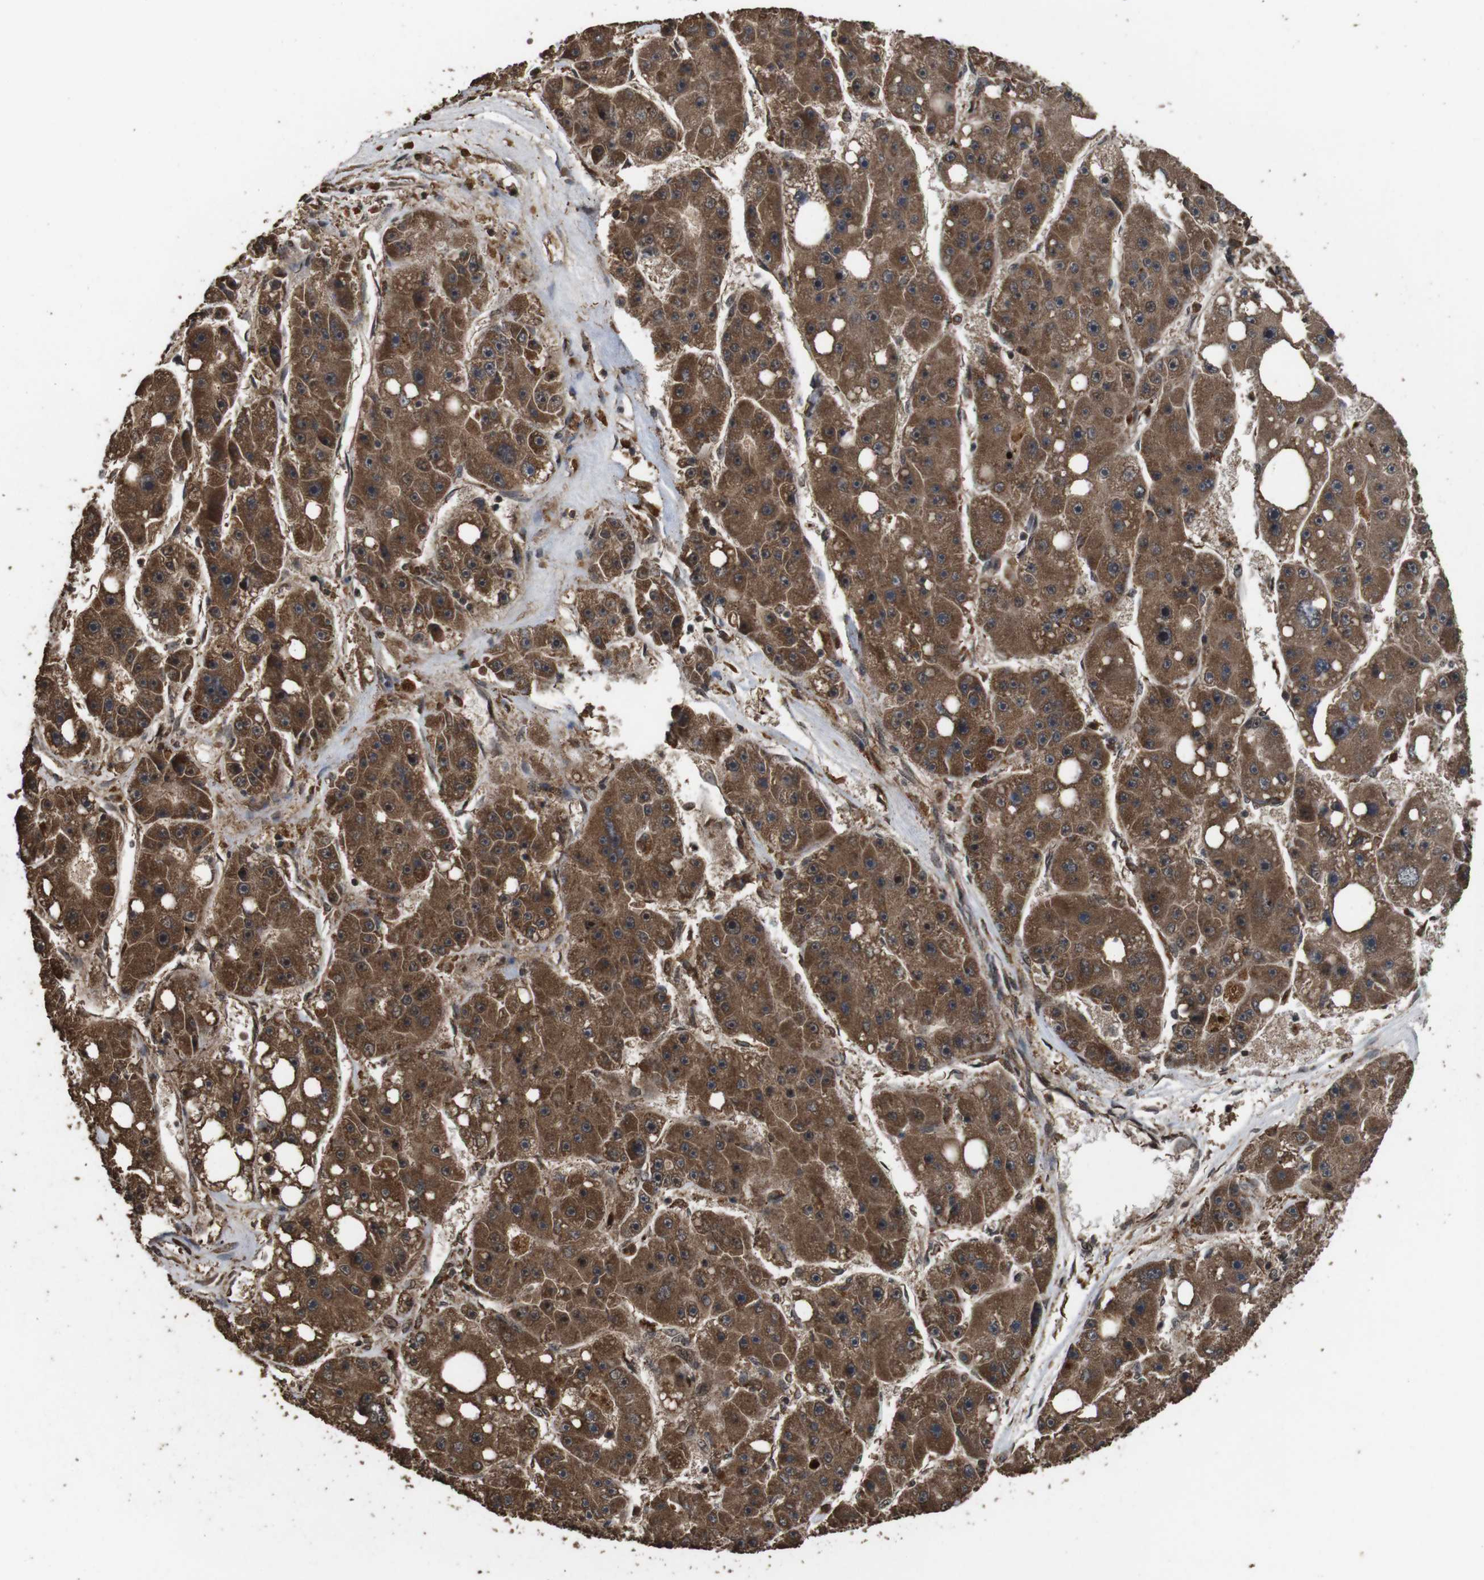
{"staining": {"intensity": "moderate", "quantity": ">75%", "location": "cytoplasmic/membranous"}, "tissue": "liver cancer", "cell_type": "Tumor cells", "image_type": "cancer", "snomed": [{"axis": "morphology", "description": "Carcinoma, Hepatocellular, NOS"}, {"axis": "topography", "description": "Liver"}], "caption": "Immunohistochemistry (IHC) (DAB (3,3'-diaminobenzidine)) staining of human liver cancer (hepatocellular carcinoma) reveals moderate cytoplasmic/membranous protein expression in about >75% of tumor cells. (Stains: DAB in brown, nuclei in blue, Microscopy: brightfield microscopy at high magnification).", "gene": "RRAS2", "patient": {"sex": "female", "age": 61}}